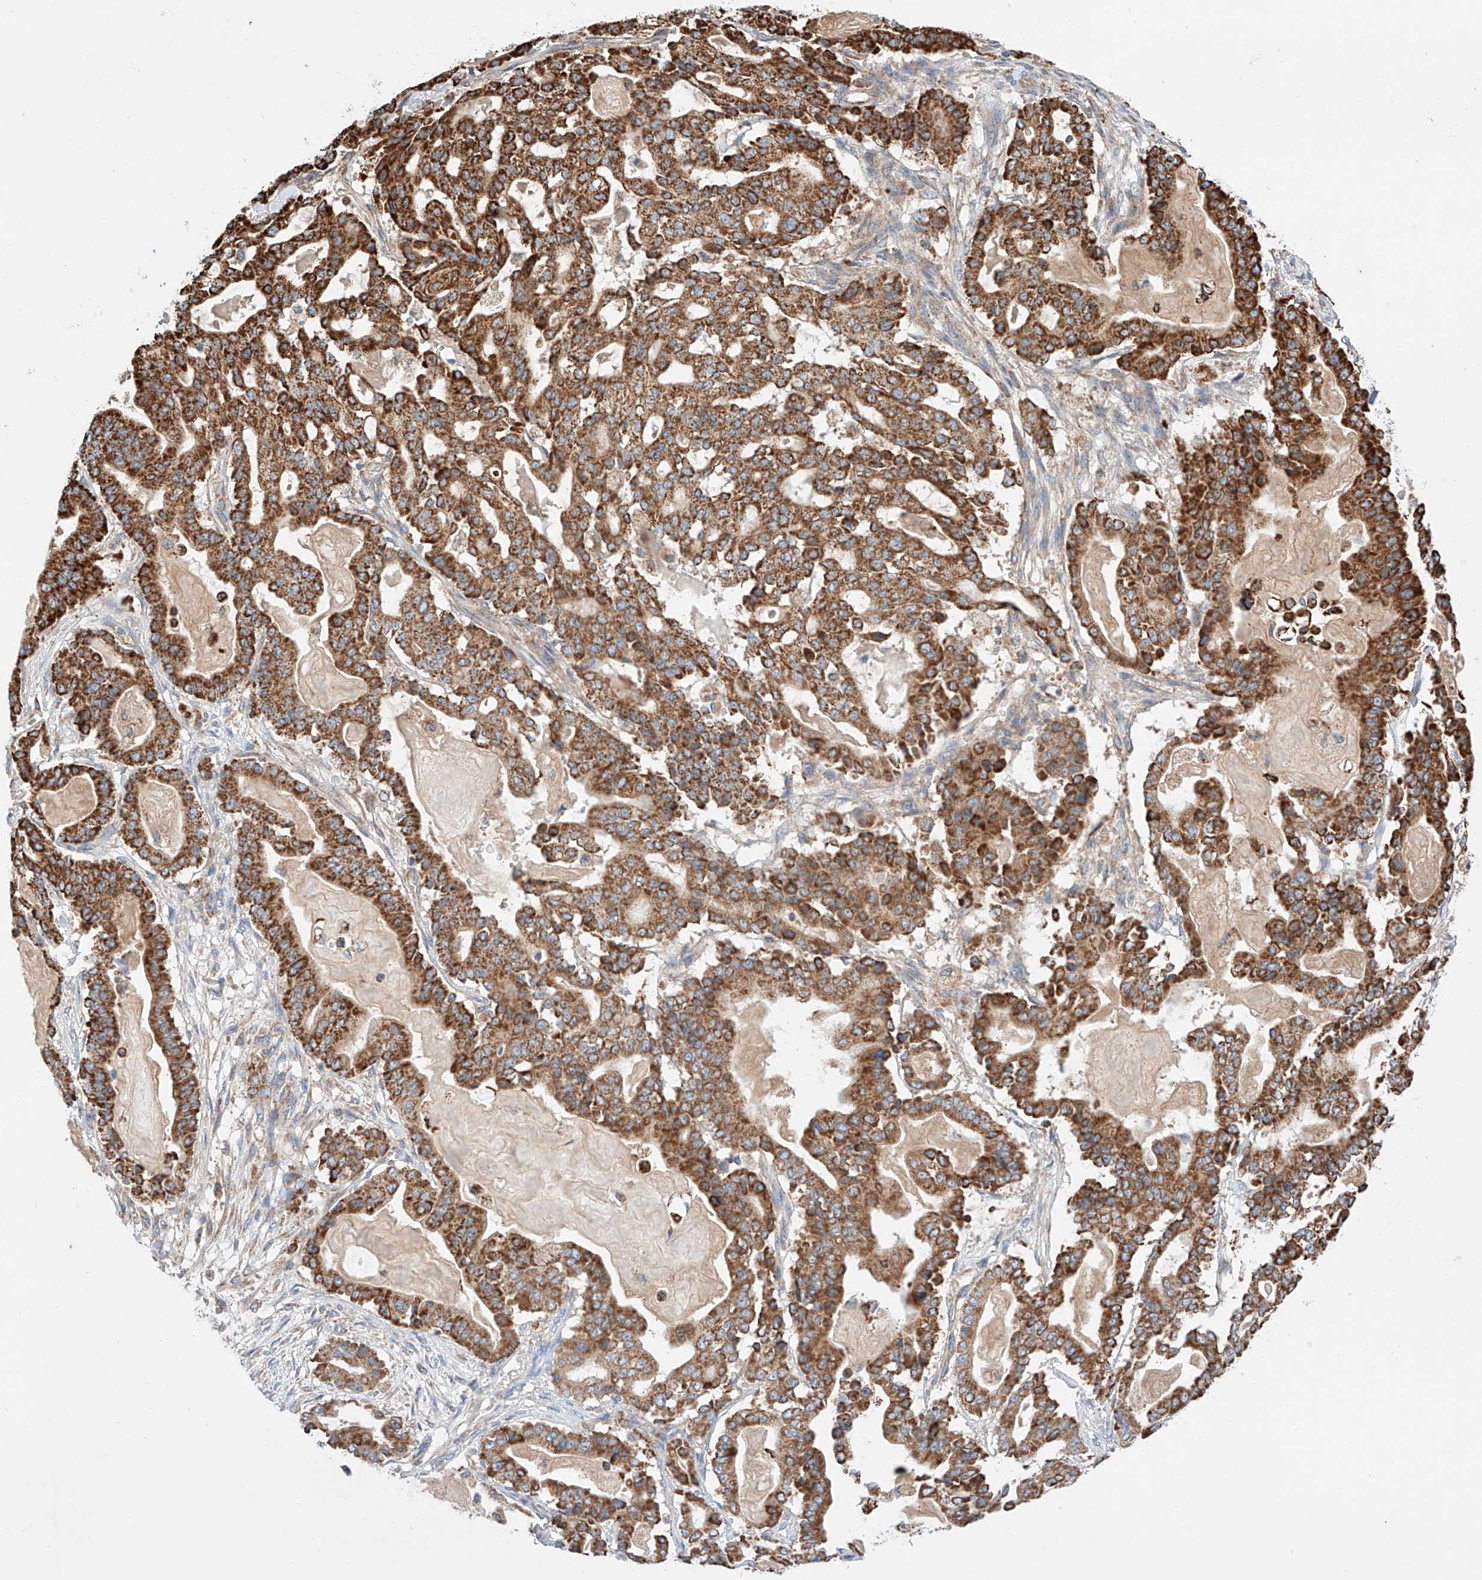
{"staining": {"intensity": "strong", "quantity": ">75%", "location": "cytoplasmic/membranous"}, "tissue": "pancreatic cancer", "cell_type": "Tumor cells", "image_type": "cancer", "snomed": [{"axis": "morphology", "description": "Adenocarcinoma, NOS"}, {"axis": "topography", "description": "Pancreas"}], "caption": "A high amount of strong cytoplasmic/membranous expression is appreciated in about >75% of tumor cells in pancreatic cancer tissue.", "gene": "KTI12", "patient": {"sex": "male", "age": 63}}